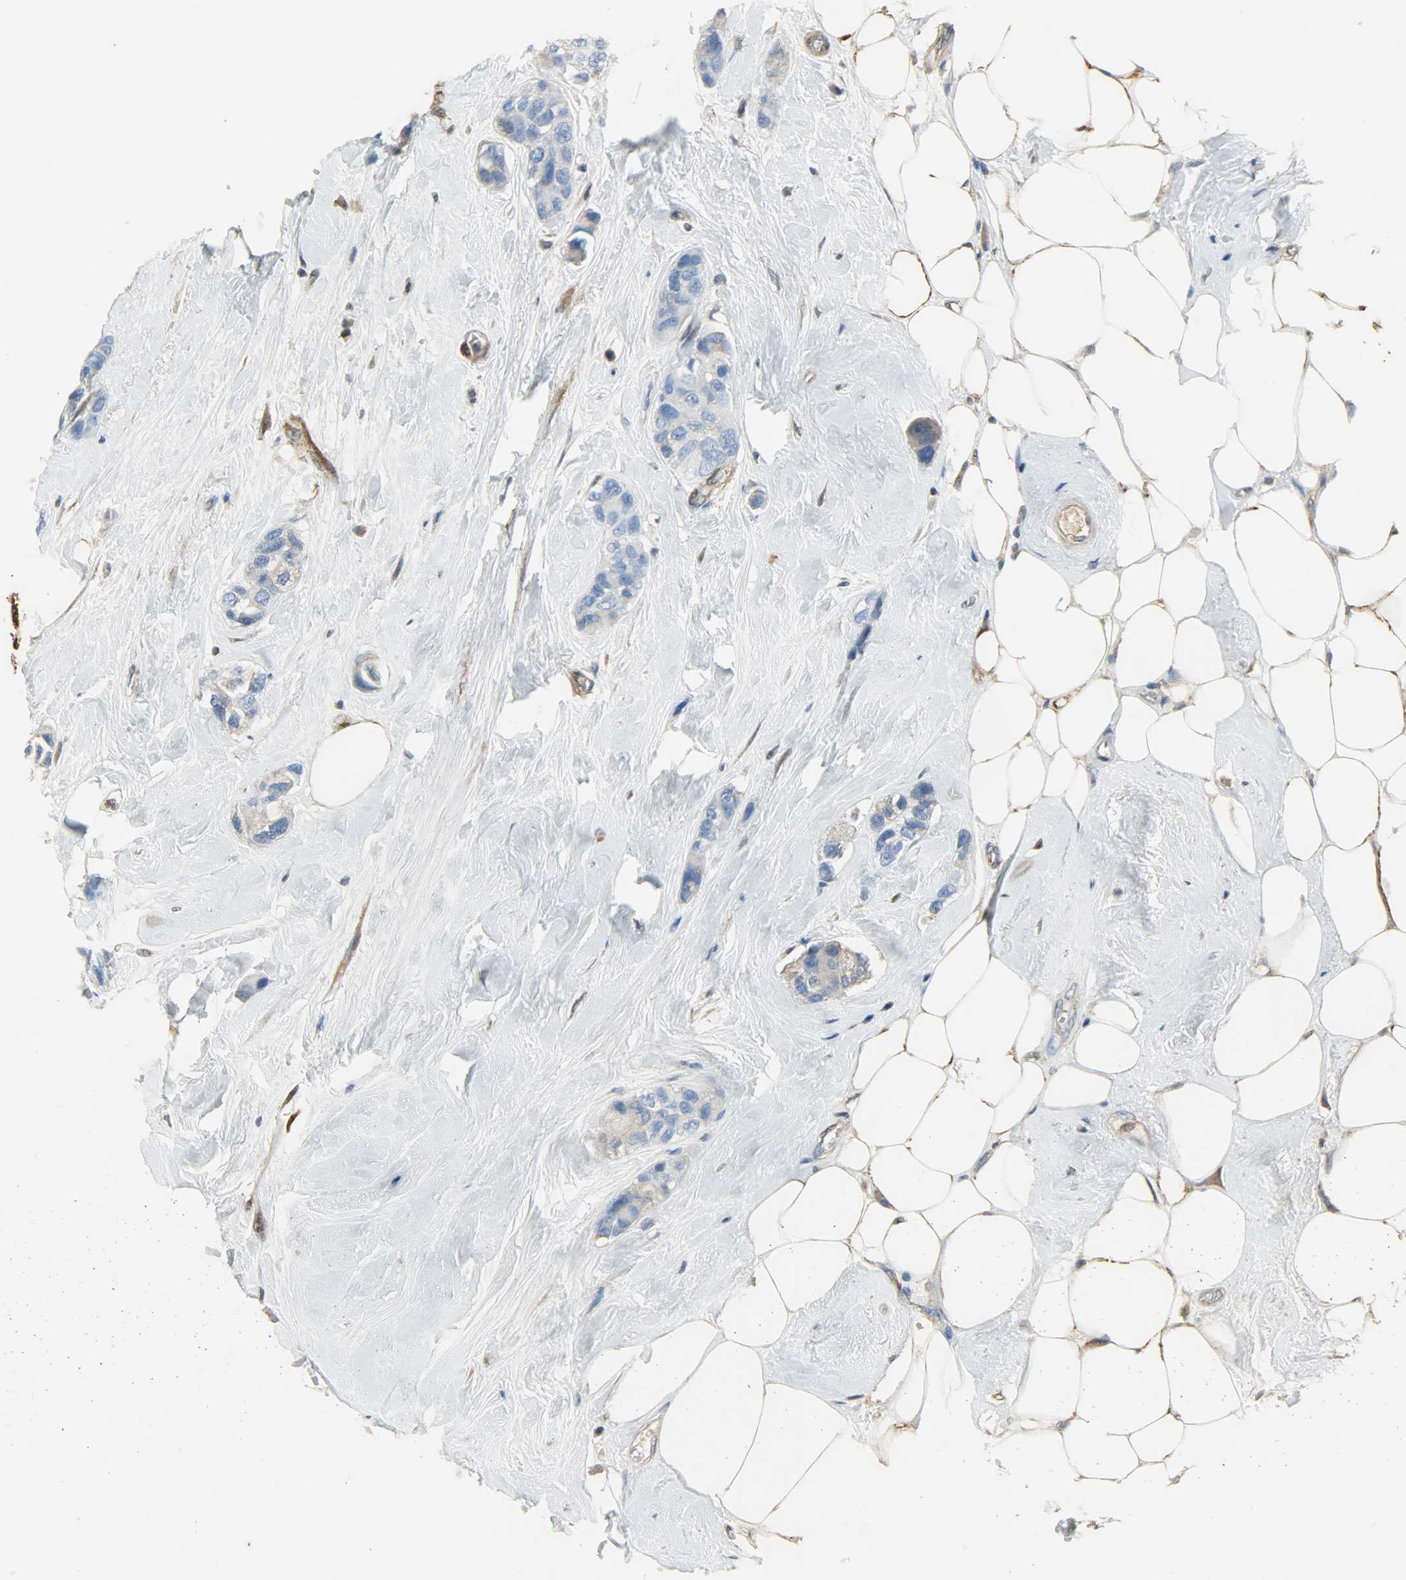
{"staining": {"intensity": "weak", "quantity": "25%-75%", "location": "cytoplasmic/membranous"}, "tissue": "breast cancer", "cell_type": "Tumor cells", "image_type": "cancer", "snomed": [{"axis": "morphology", "description": "Duct carcinoma"}, {"axis": "topography", "description": "Breast"}], "caption": "This histopathology image demonstrates breast cancer stained with IHC to label a protein in brown. The cytoplasmic/membranous of tumor cells show weak positivity for the protein. Nuclei are counter-stained blue.", "gene": "LDHB", "patient": {"sex": "female", "age": 51}}